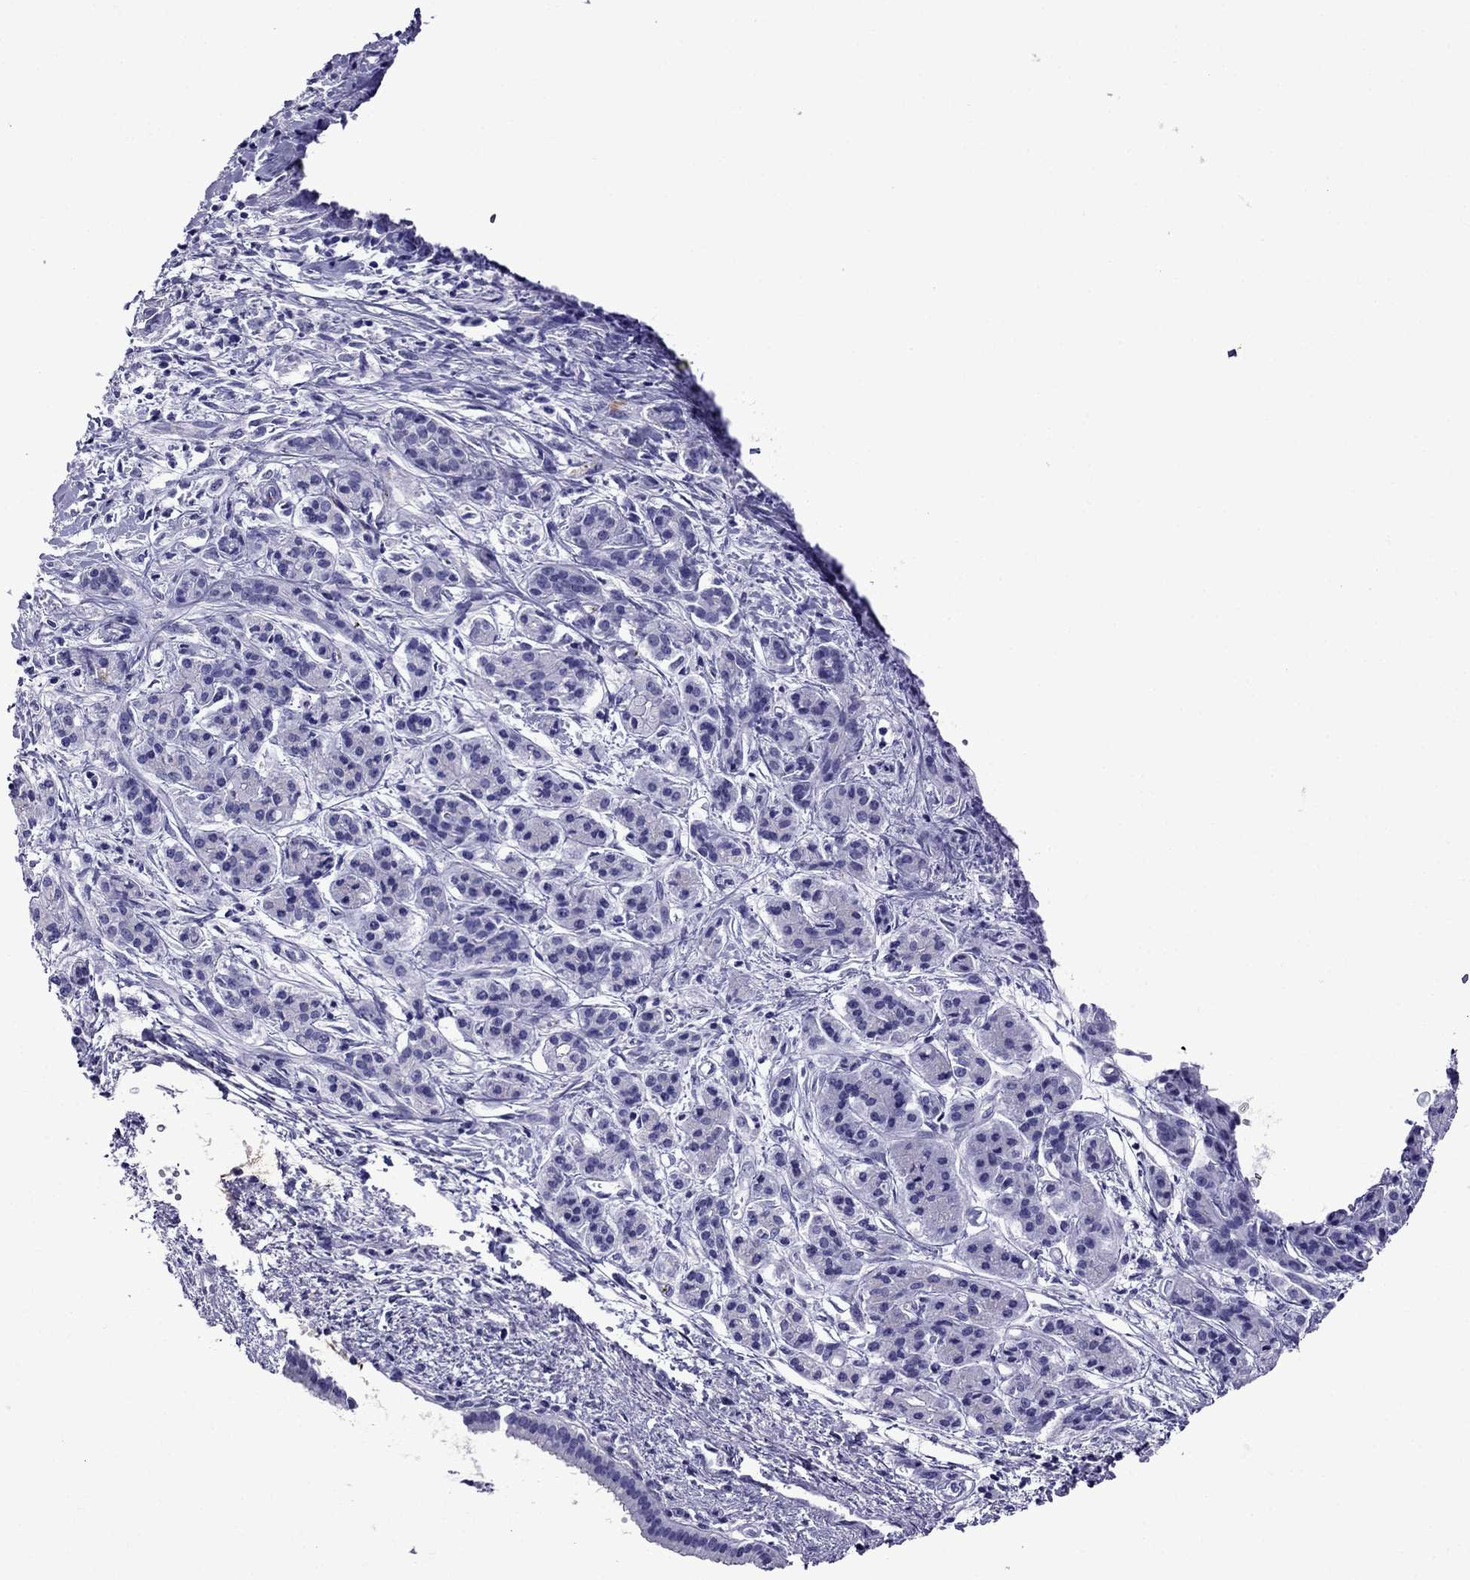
{"staining": {"intensity": "negative", "quantity": "none", "location": "none"}, "tissue": "pancreatic cancer", "cell_type": "Tumor cells", "image_type": "cancer", "snomed": [{"axis": "morphology", "description": "Adenocarcinoma, NOS"}, {"axis": "topography", "description": "Pancreas"}], "caption": "The immunohistochemistry micrograph has no significant staining in tumor cells of pancreatic cancer tissue. (Stains: DAB immunohistochemistry (IHC) with hematoxylin counter stain, Microscopy: brightfield microscopy at high magnification).", "gene": "CRYBA1", "patient": {"sex": "male", "age": 48}}